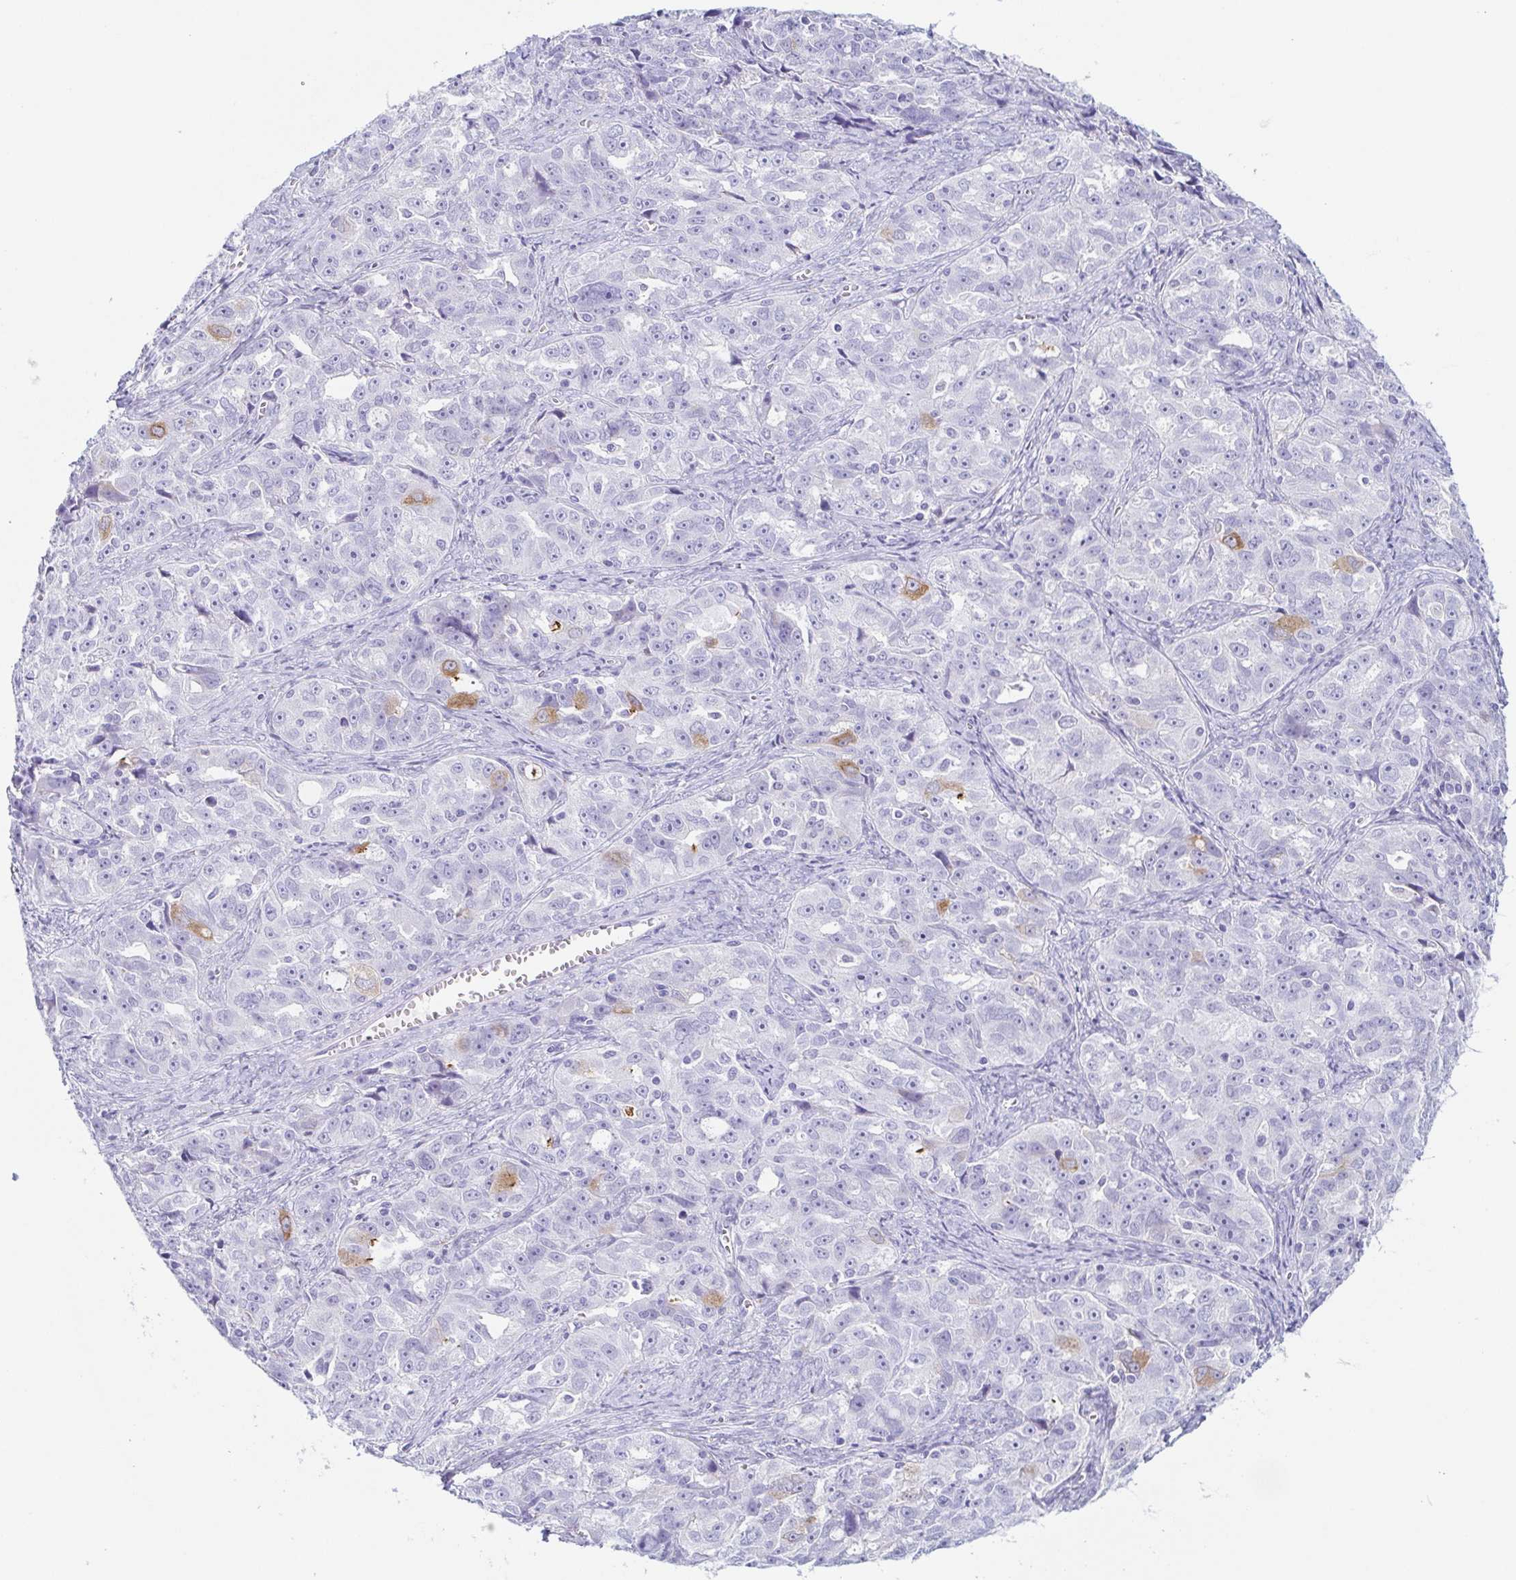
{"staining": {"intensity": "moderate", "quantity": "<25%", "location": "cytoplasmic/membranous"}, "tissue": "ovarian cancer", "cell_type": "Tumor cells", "image_type": "cancer", "snomed": [{"axis": "morphology", "description": "Cystadenocarcinoma, serous, NOS"}, {"axis": "topography", "description": "Ovary"}], "caption": "Immunohistochemistry photomicrograph of serous cystadenocarcinoma (ovarian) stained for a protein (brown), which displays low levels of moderate cytoplasmic/membranous positivity in approximately <25% of tumor cells.", "gene": "LDLRAD1", "patient": {"sex": "female", "age": 51}}